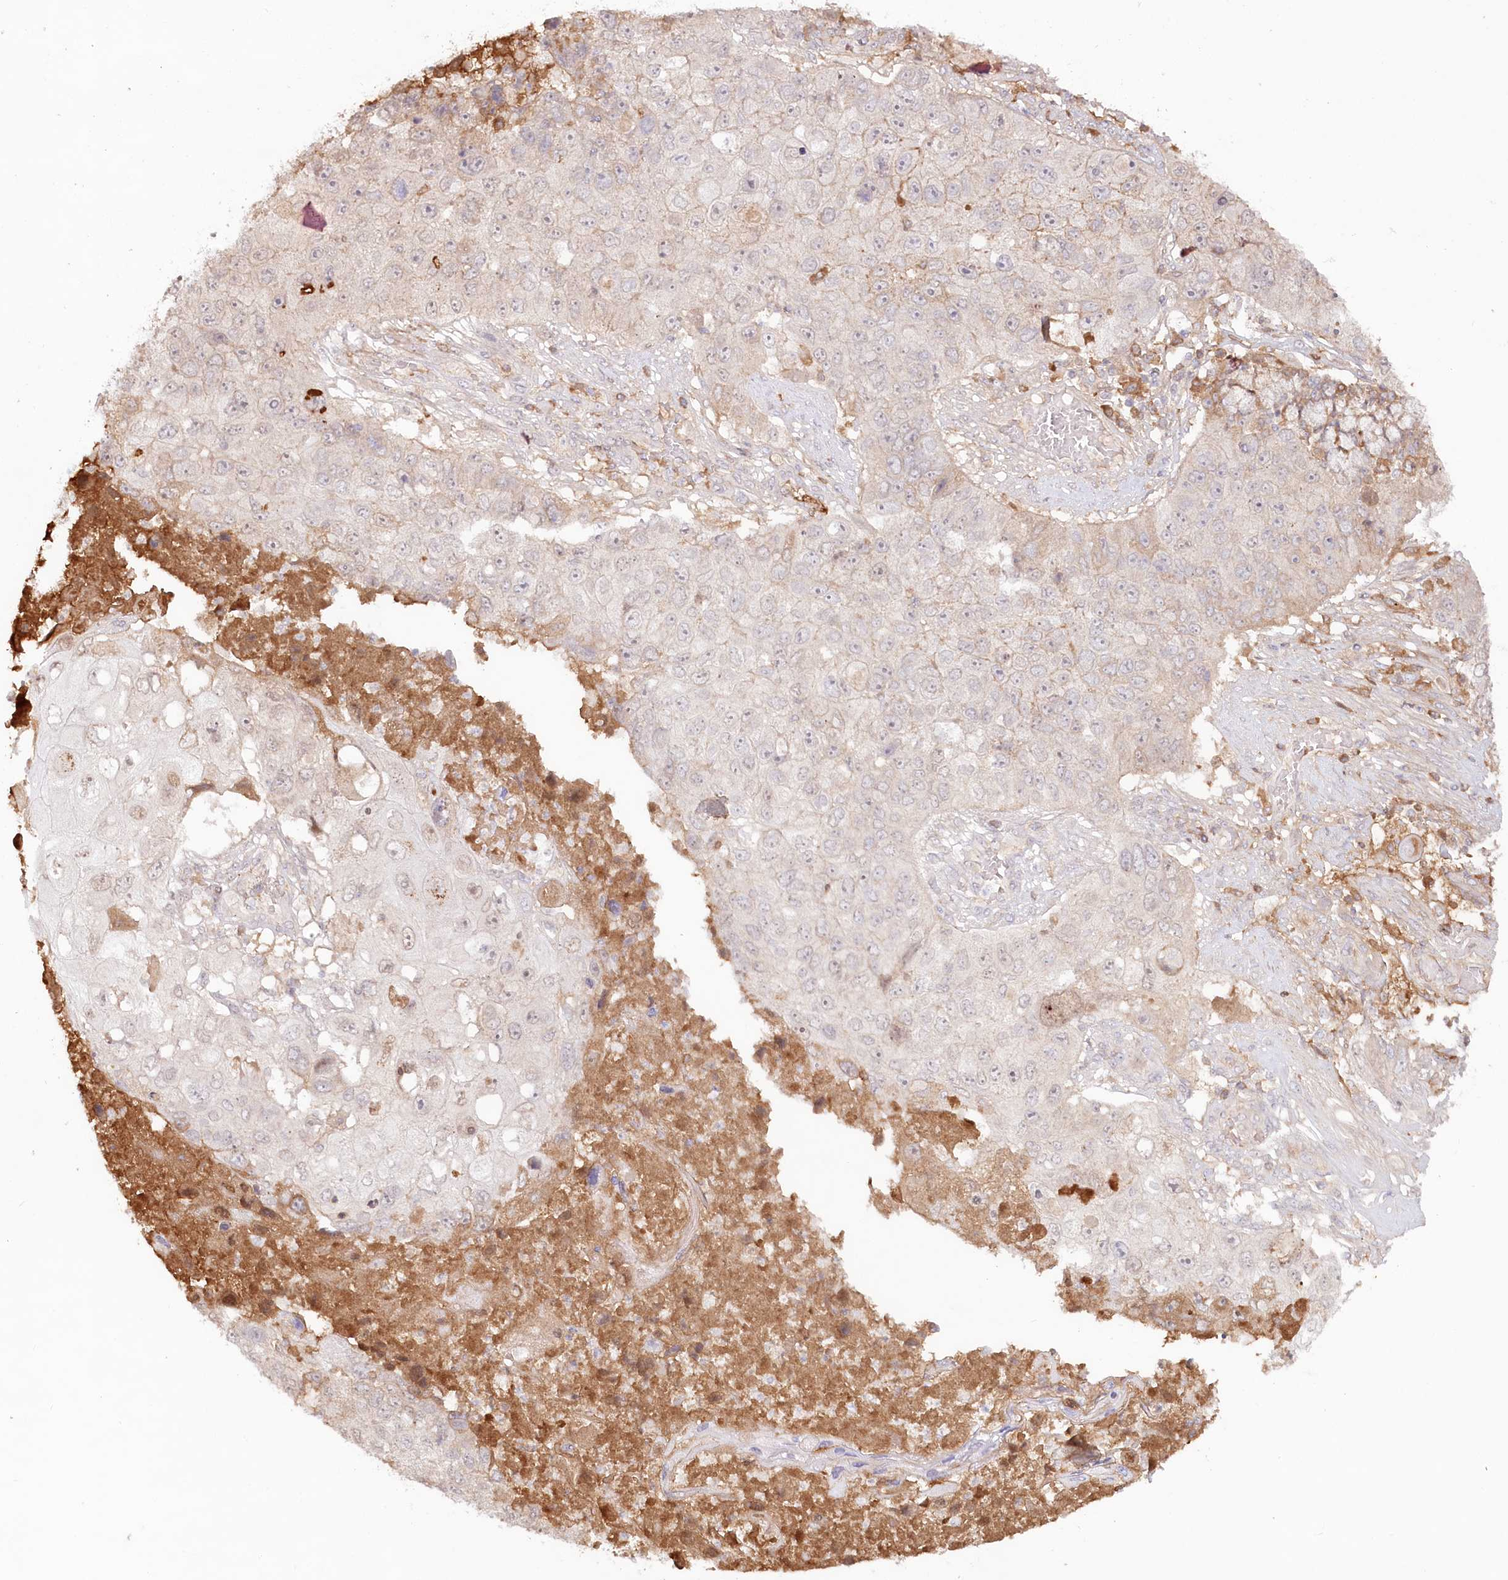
{"staining": {"intensity": "negative", "quantity": "none", "location": "none"}, "tissue": "lung cancer", "cell_type": "Tumor cells", "image_type": "cancer", "snomed": [{"axis": "morphology", "description": "Squamous cell carcinoma, NOS"}, {"axis": "topography", "description": "Lung"}], "caption": "DAB immunohistochemical staining of human lung cancer demonstrates no significant staining in tumor cells.", "gene": "PSAPL1", "patient": {"sex": "male", "age": 61}}